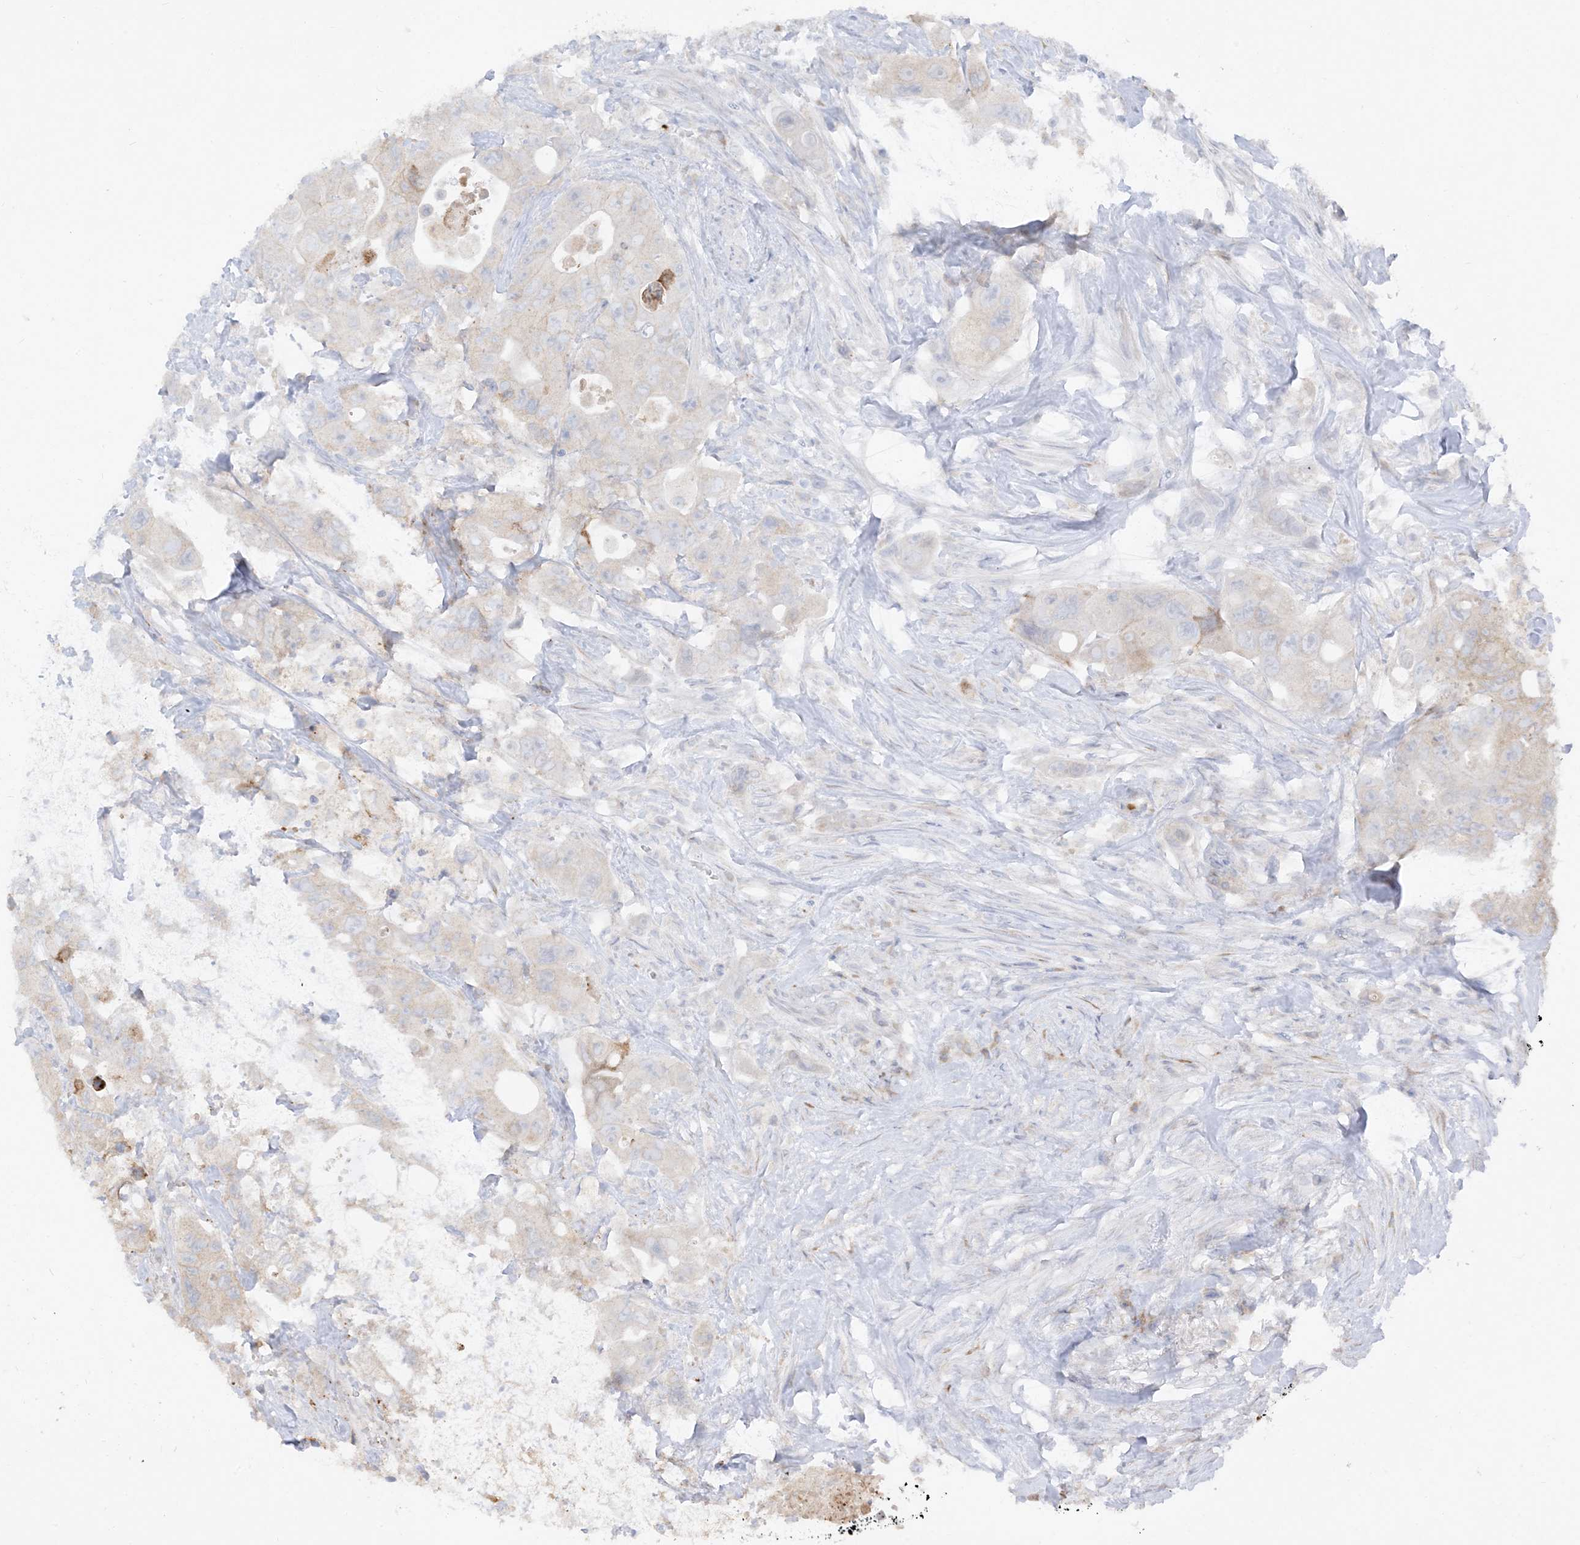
{"staining": {"intensity": "negative", "quantity": "none", "location": "none"}, "tissue": "colorectal cancer", "cell_type": "Tumor cells", "image_type": "cancer", "snomed": [{"axis": "morphology", "description": "Adenocarcinoma, NOS"}, {"axis": "topography", "description": "Colon"}], "caption": "DAB immunohistochemical staining of colorectal cancer reveals no significant staining in tumor cells. (DAB (3,3'-diaminobenzidine) immunohistochemistry visualized using brightfield microscopy, high magnification).", "gene": "LOXL3", "patient": {"sex": "female", "age": 46}}